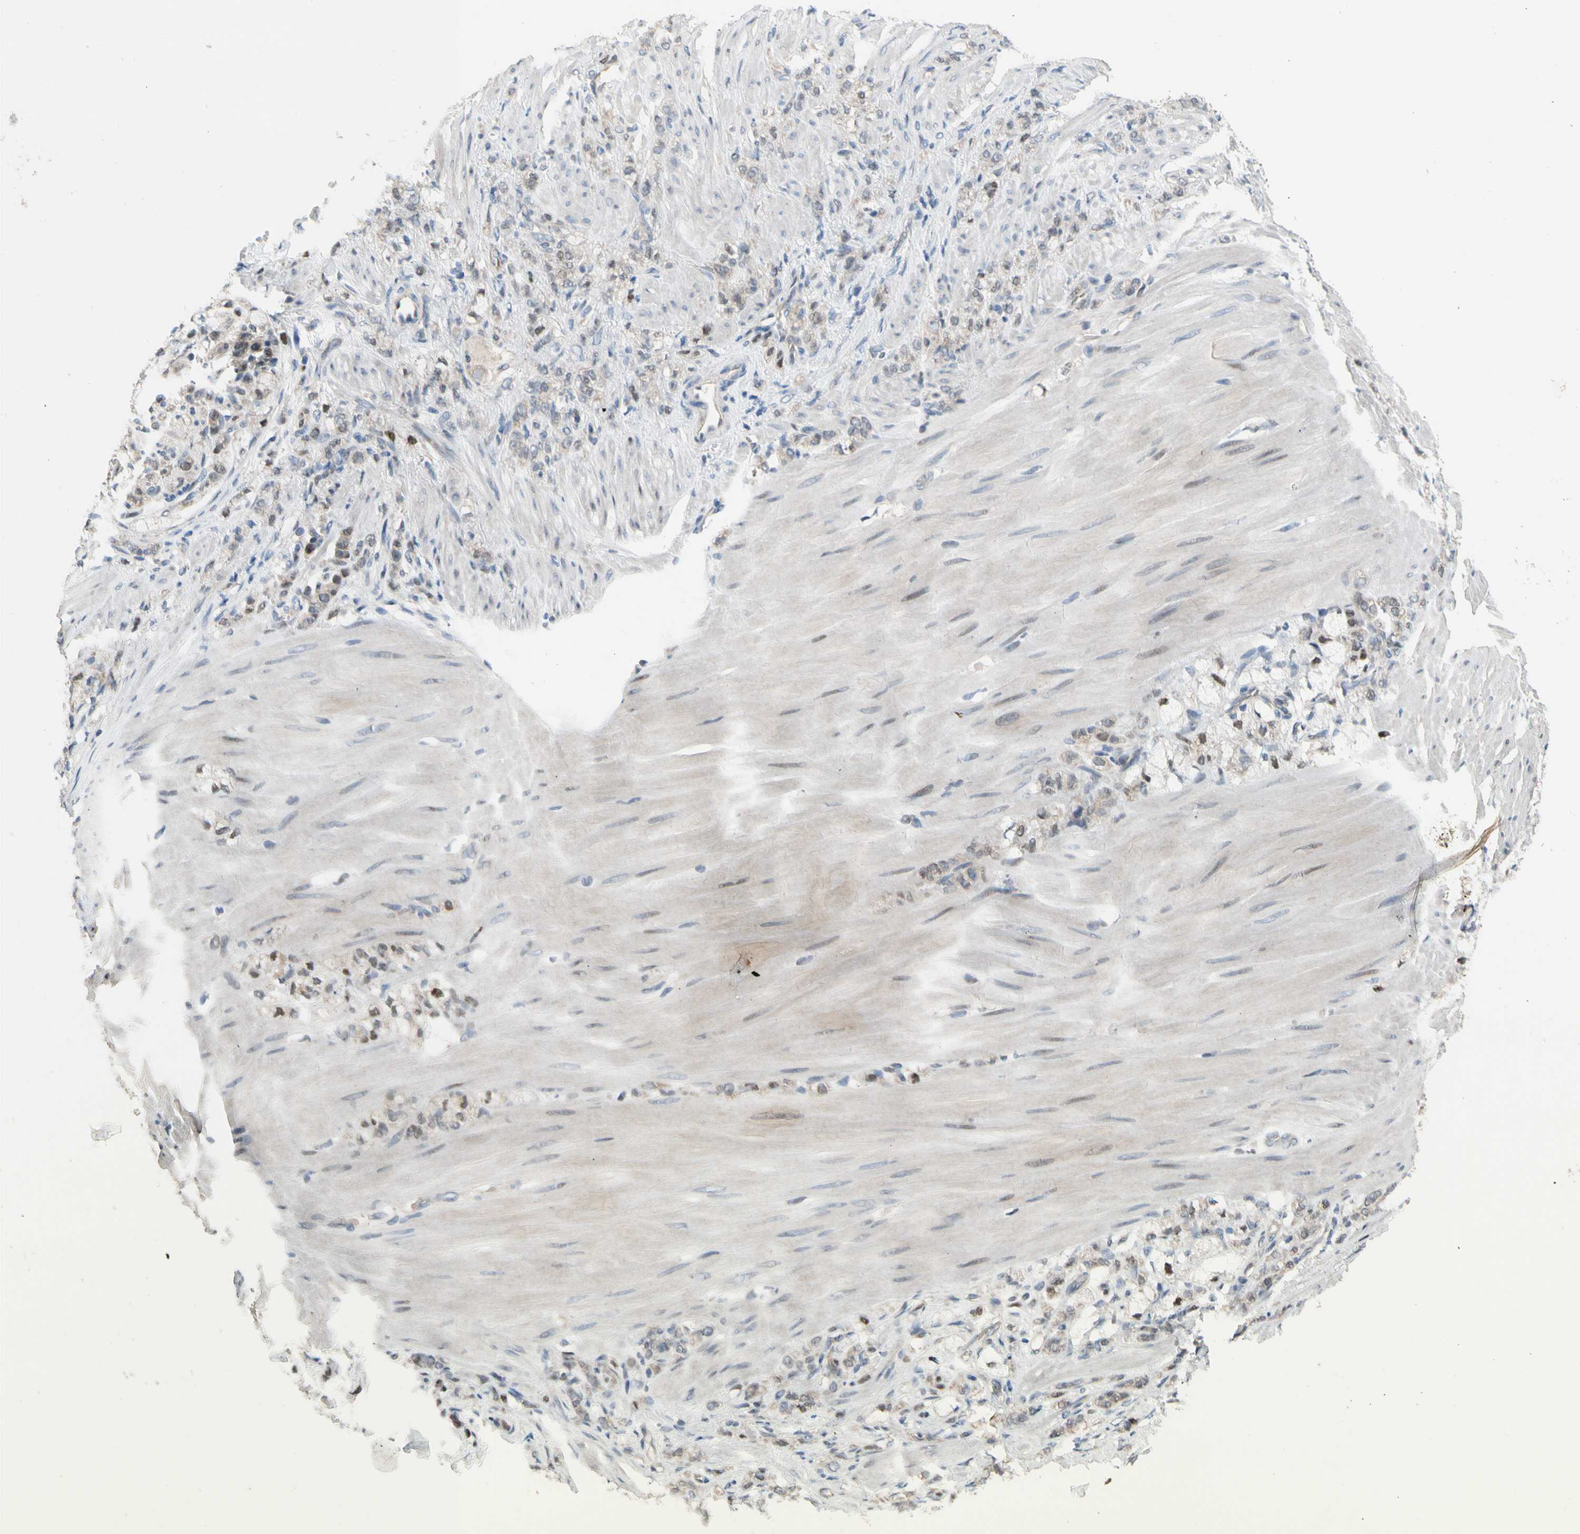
{"staining": {"intensity": "moderate", "quantity": "<25%", "location": "nuclear"}, "tissue": "stomach cancer", "cell_type": "Tumor cells", "image_type": "cancer", "snomed": [{"axis": "morphology", "description": "Adenocarcinoma, NOS"}, {"axis": "topography", "description": "Stomach"}], "caption": "Protein expression analysis of stomach cancer (adenocarcinoma) shows moderate nuclear staining in about <25% of tumor cells.", "gene": "ZNF184", "patient": {"sex": "male", "age": 82}}